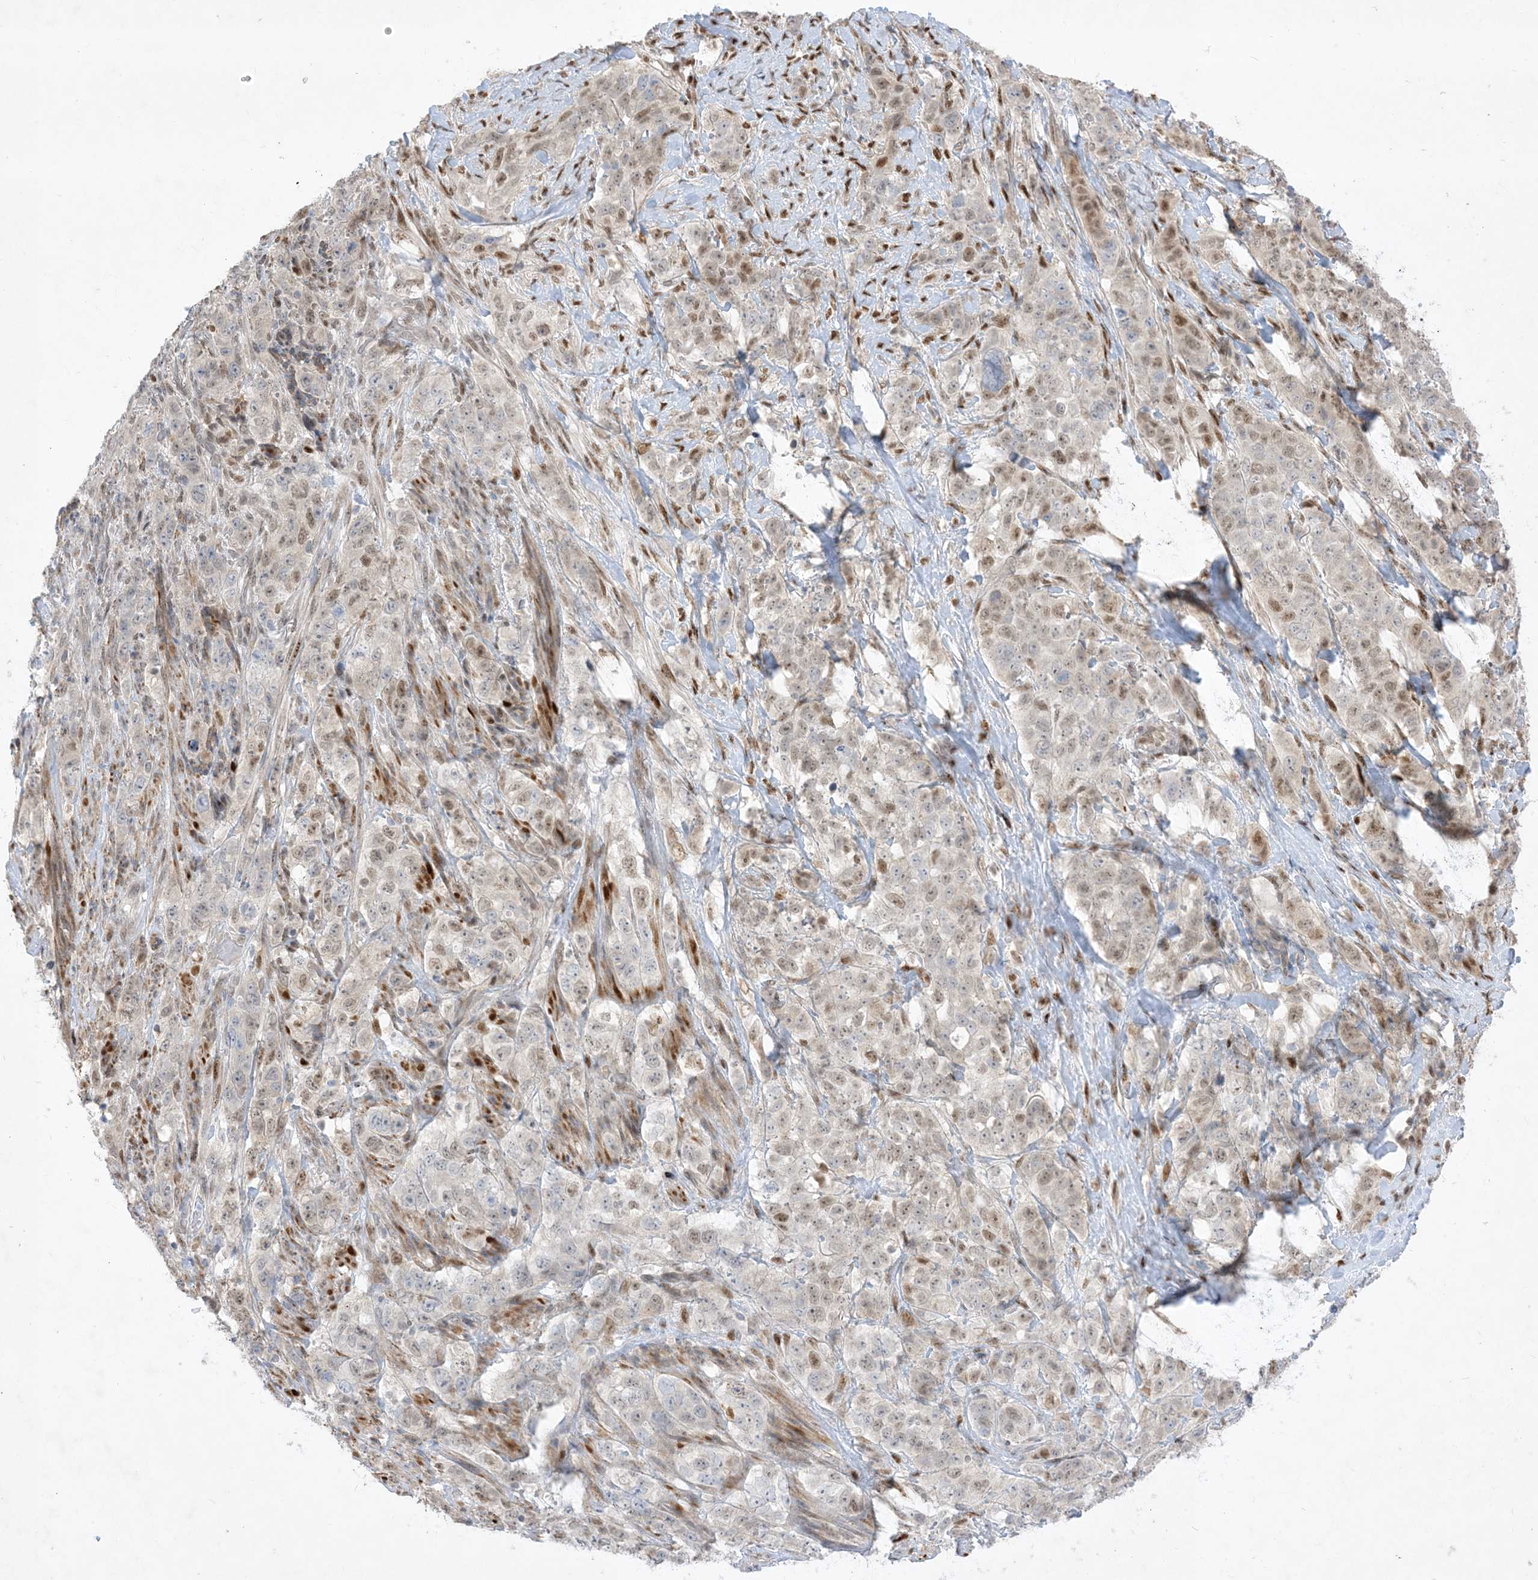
{"staining": {"intensity": "moderate", "quantity": "25%-75%", "location": "nuclear"}, "tissue": "stomach cancer", "cell_type": "Tumor cells", "image_type": "cancer", "snomed": [{"axis": "morphology", "description": "Adenocarcinoma, NOS"}, {"axis": "topography", "description": "Stomach"}], "caption": "Protein staining of adenocarcinoma (stomach) tissue reveals moderate nuclear positivity in about 25%-75% of tumor cells.", "gene": "BHLHE40", "patient": {"sex": "male", "age": 48}}